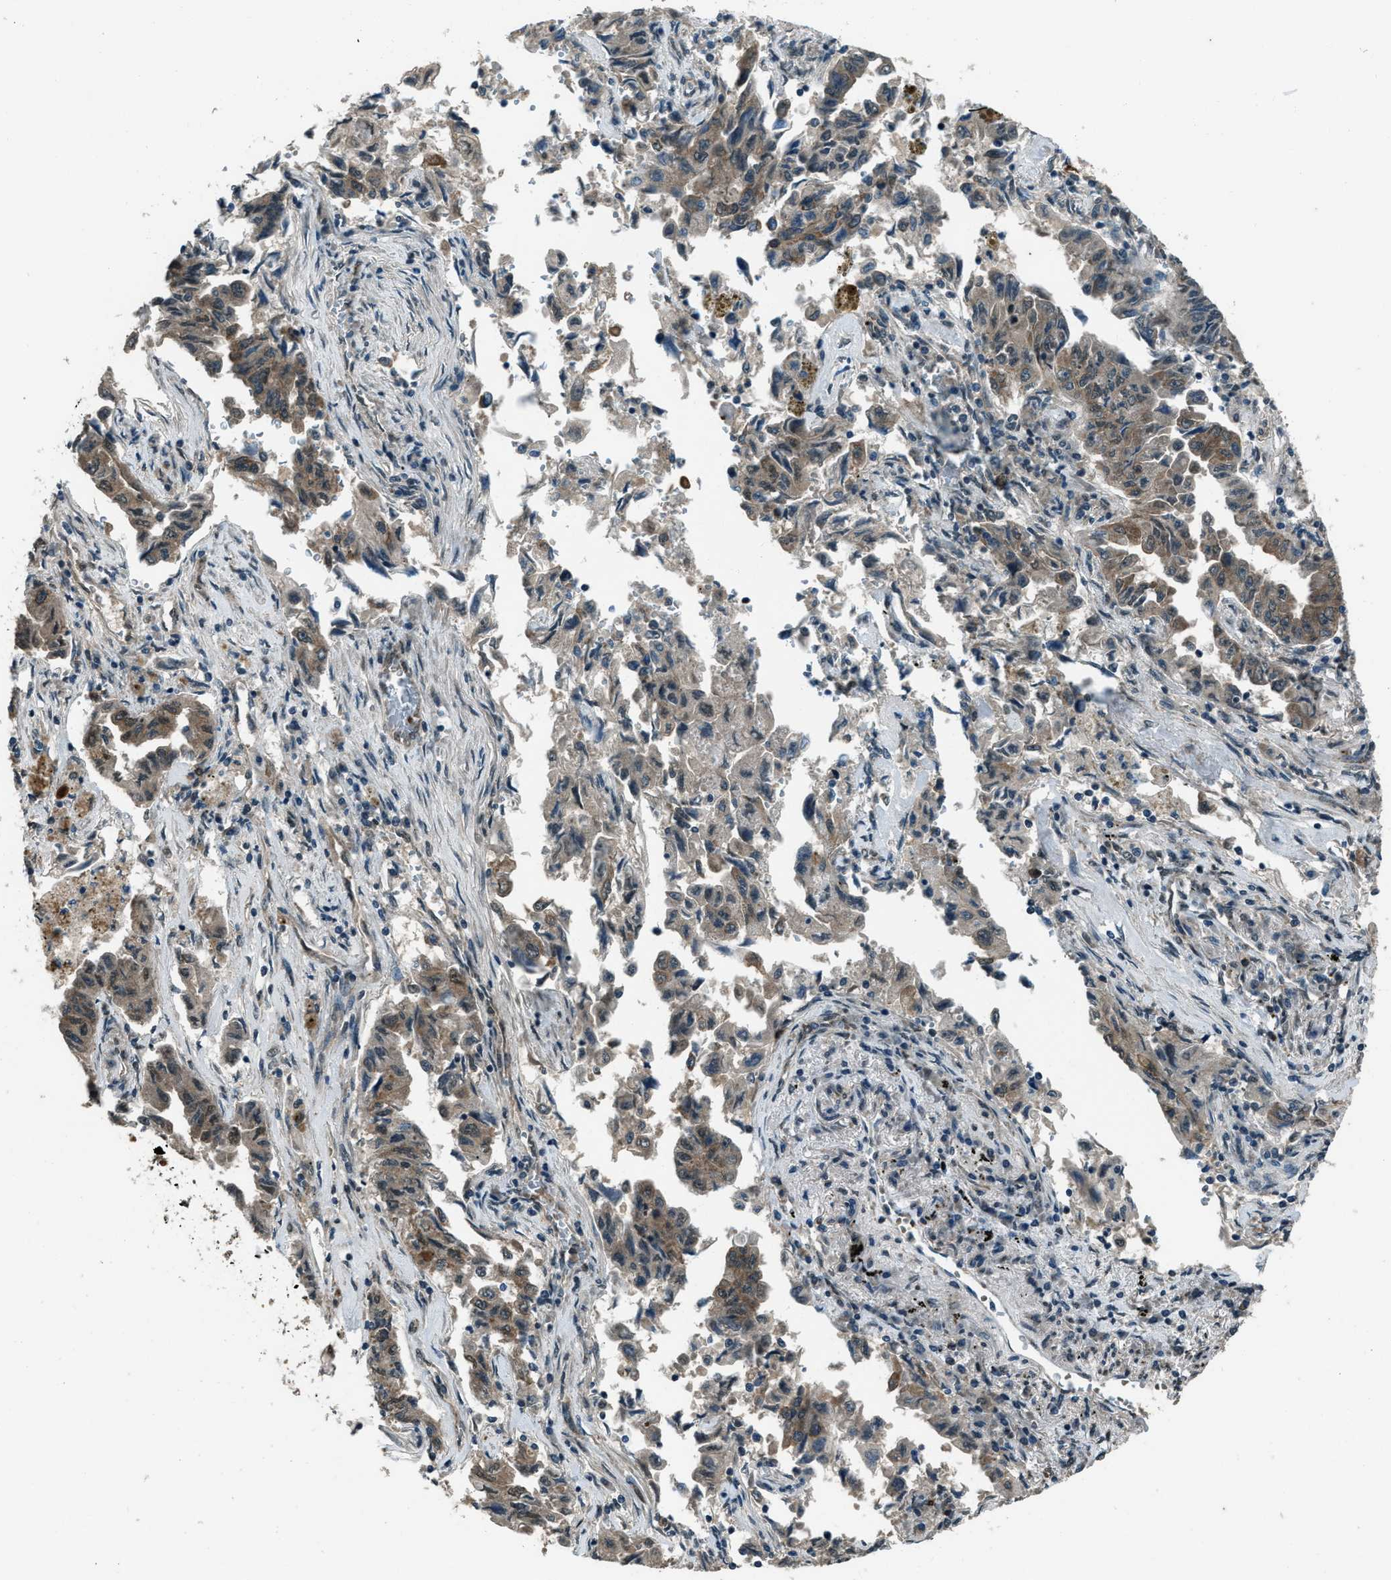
{"staining": {"intensity": "moderate", "quantity": ">75%", "location": "cytoplasmic/membranous"}, "tissue": "lung cancer", "cell_type": "Tumor cells", "image_type": "cancer", "snomed": [{"axis": "morphology", "description": "Adenocarcinoma, NOS"}, {"axis": "topography", "description": "Lung"}], "caption": "The histopathology image reveals immunohistochemical staining of lung cancer. There is moderate cytoplasmic/membranous expression is seen in approximately >75% of tumor cells.", "gene": "SVIL", "patient": {"sex": "female", "age": 51}}